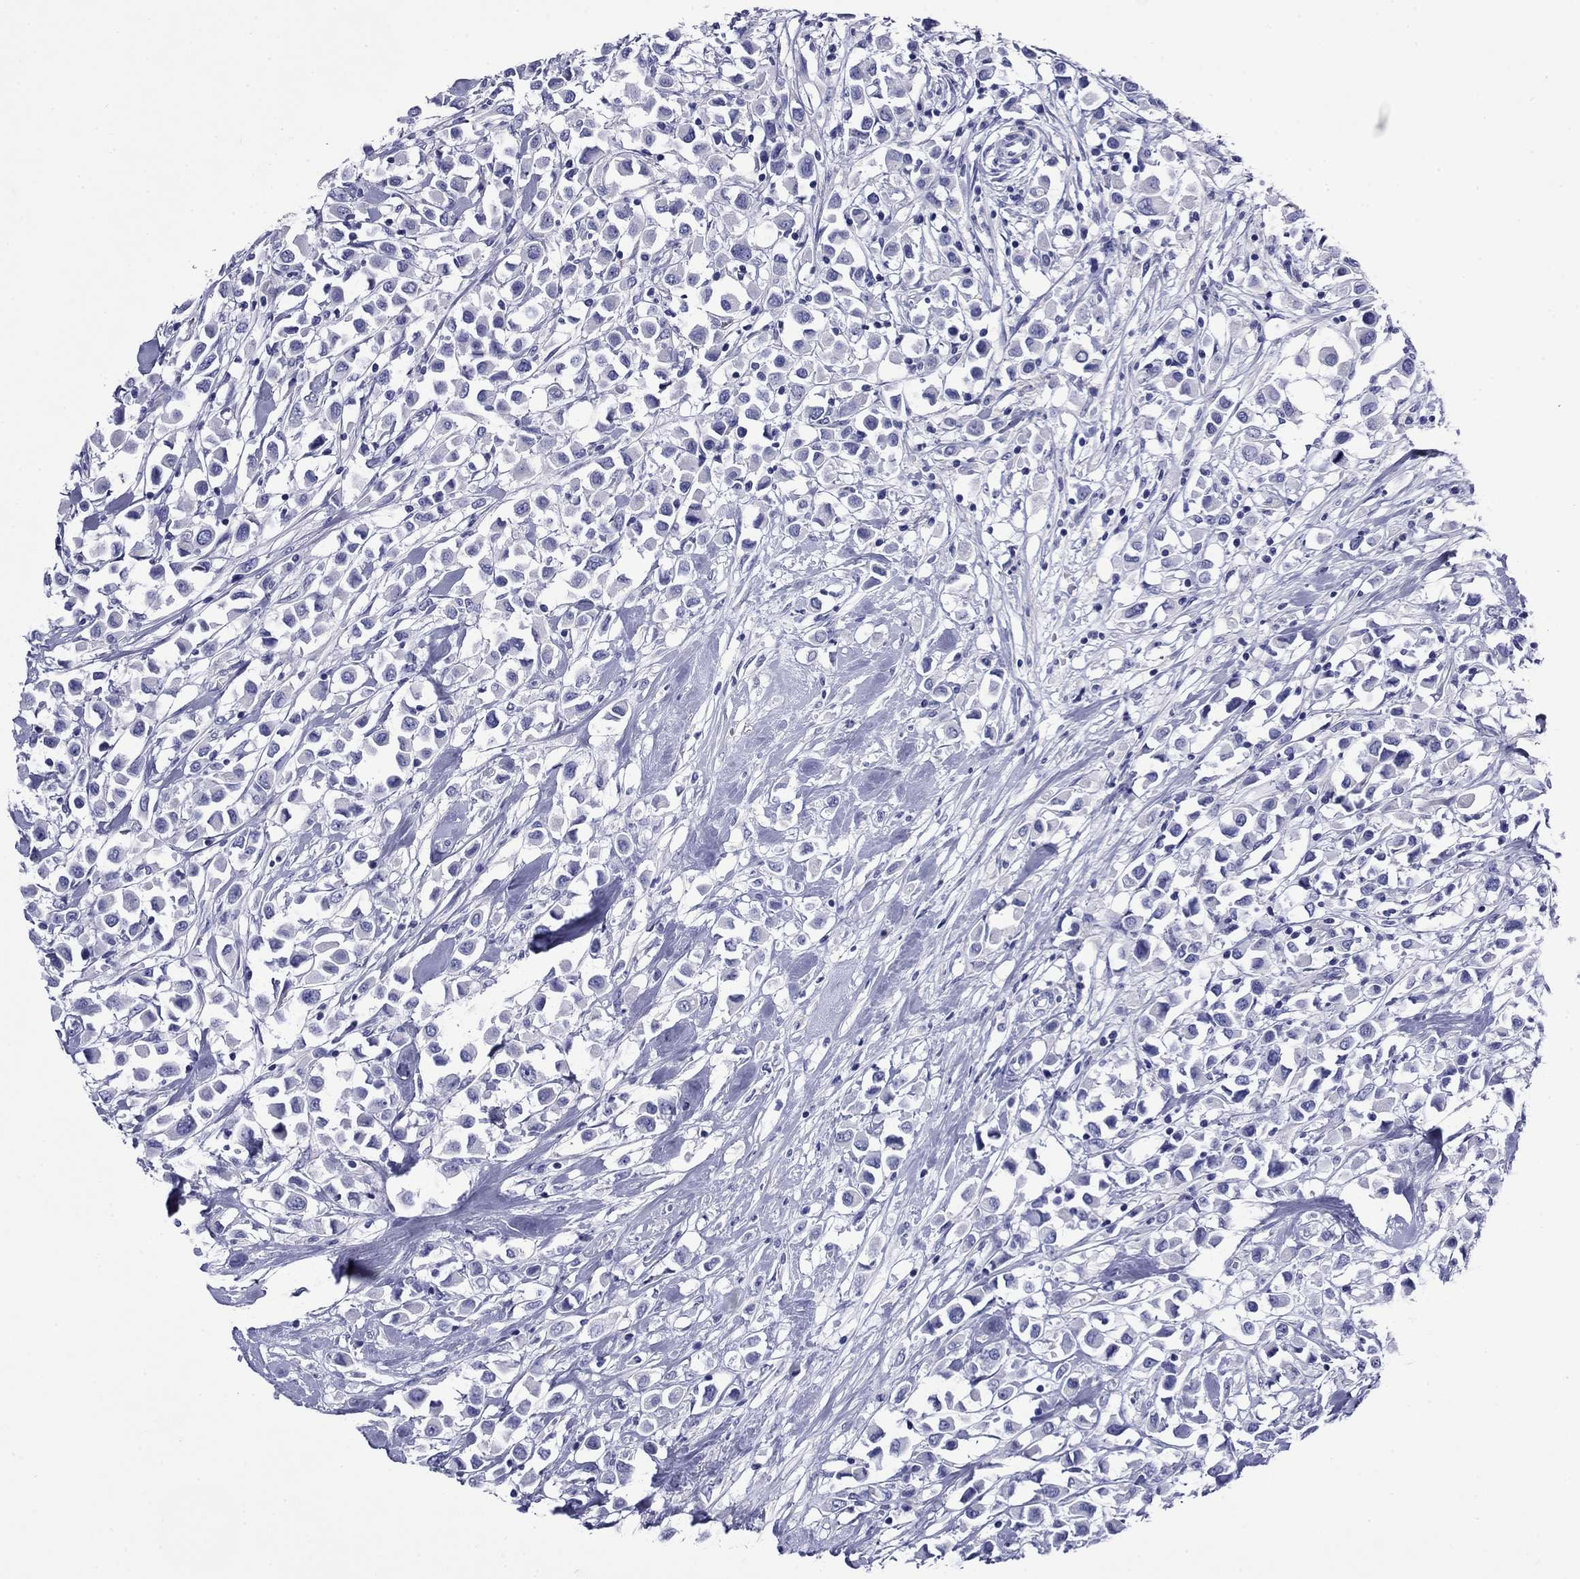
{"staining": {"intensity": "negative", "quantity": "none", "location": "none"}, "tissue": "breast cancer", "cell_type": "Tumor cells", "image_type": "cancer", "snomed": [{"axis": "morphology", "description": "Duct carcinoma"}, {"axis": "topography", "description": "Breast"}], "caption": "DAB (3,3'-diaminobenzidine) immunohistochemical staining of human breast cancer (infiltrating ductal carcinoma) exhibits no significant staining in tumor cells.", "gene": "GIP", "patient": {"sex": "female", "age": 61}}